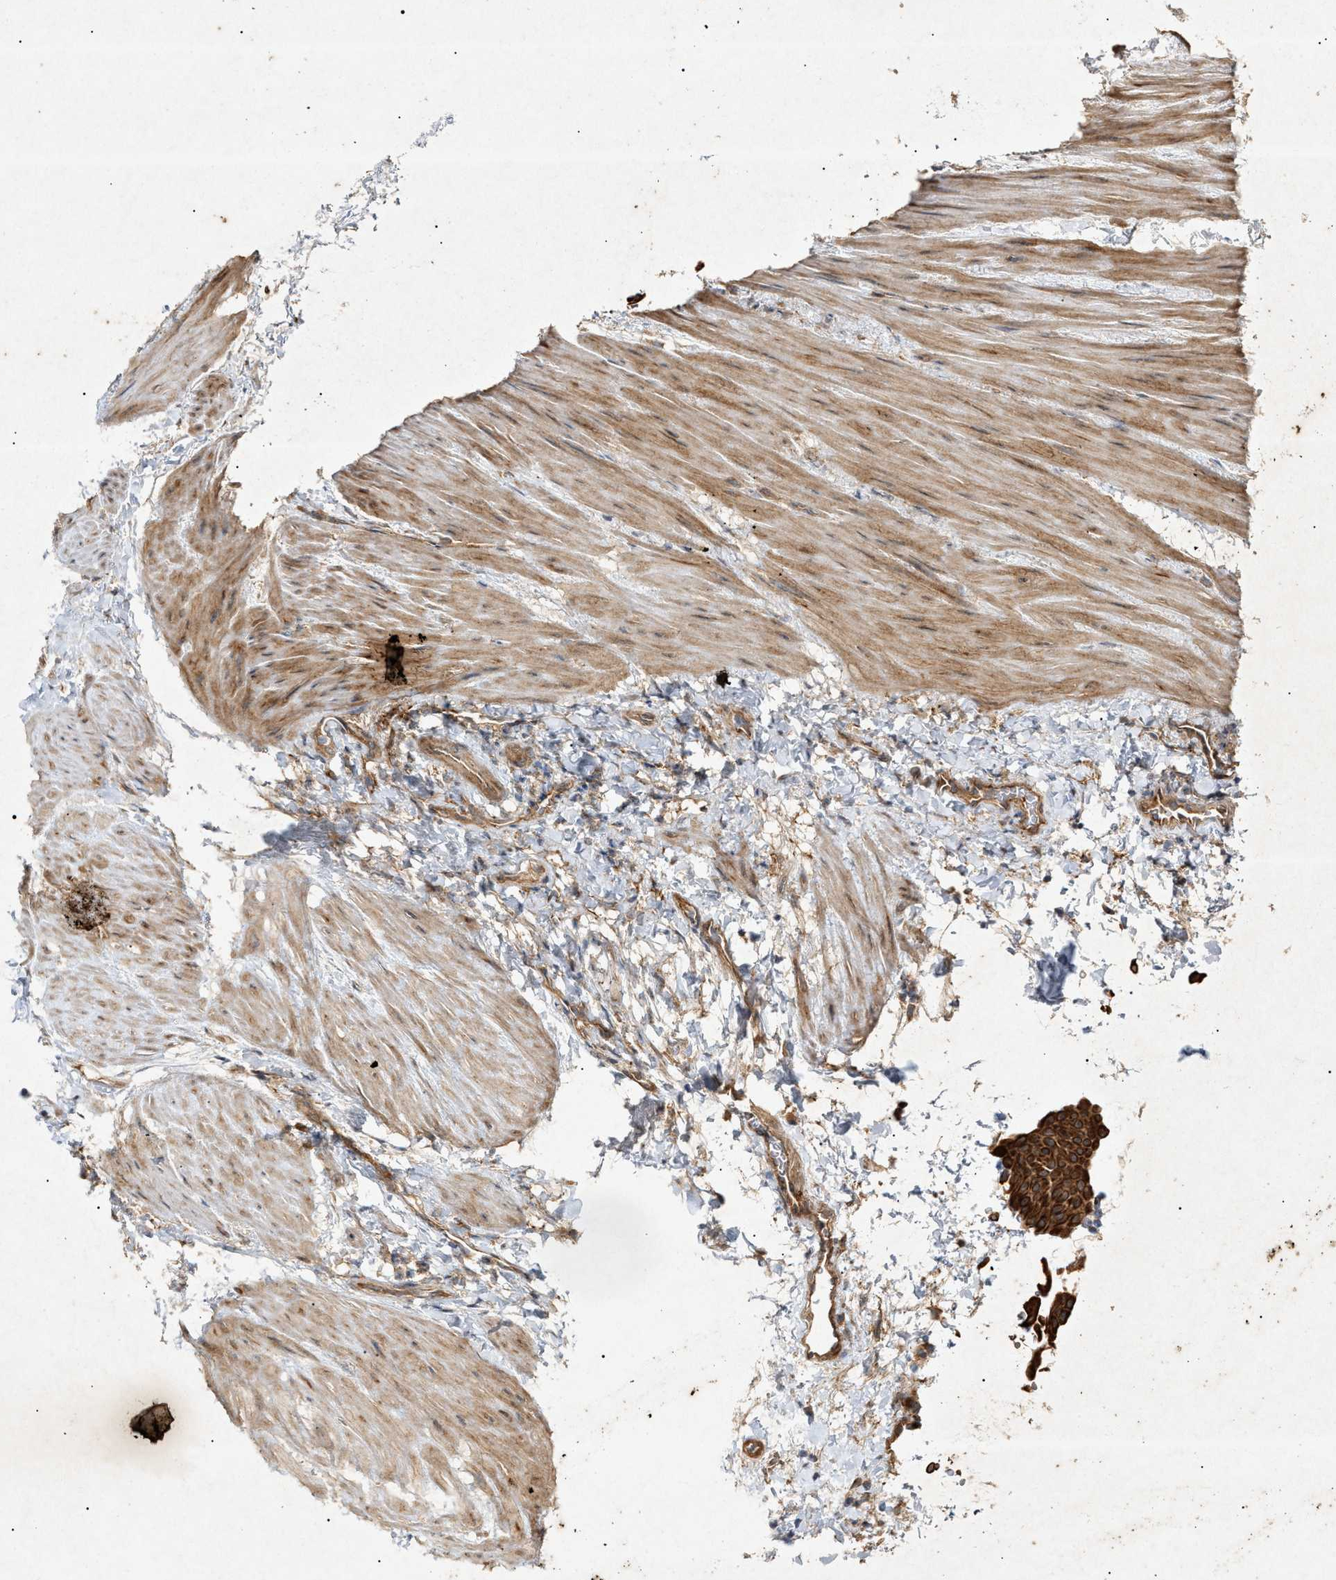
{"staining": {"intensity": "strong", "quantity": ">75%", "location": "cytoplasmic/membranous"}, "tissue": "urothelial cancer", "cell_type": "Tumor cells", "image_type": "cancer", "snomed": [{"axis": "morphology", "description": "Urothelial carcinoma, Low grade"}, {"axis": "topography", "description": "Urinary bladder"}], "caption": "Strong cytoplasmic/membranous expression is appreciated in about >75% of tumor cells in low-grade urothelial carcinoma. (Stains: DAB in brown, nuclei in blue, Microscopy: brightfield microscopy at high magnification).", "gene": "MTCH1", "patient": {"sex": "female", "age": 60}}